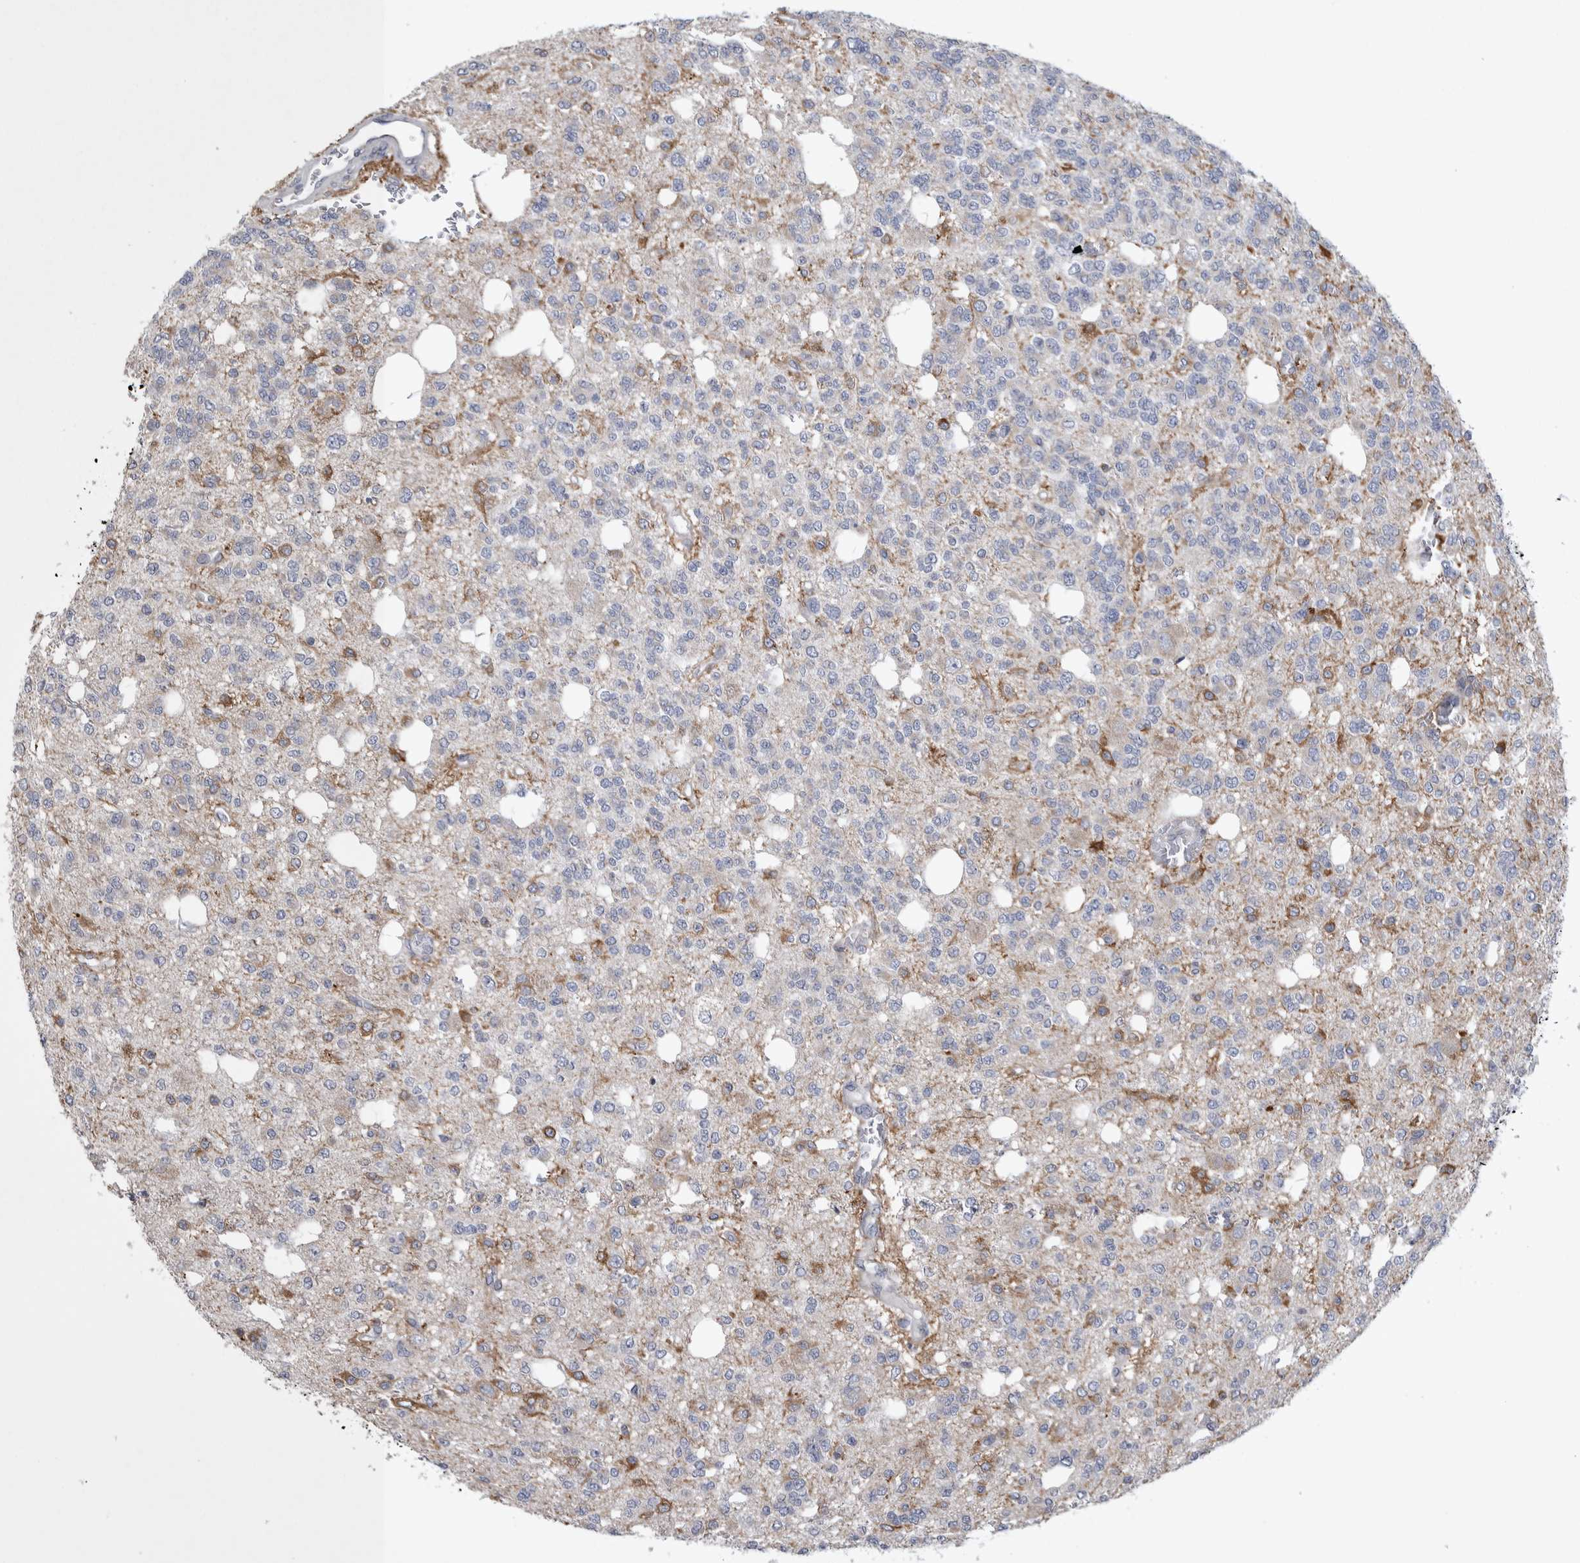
{"staining": {"intensity": "negative", "quantity": "none", "location": "none"}, "tissue": "glioma", "cell_type": "Tumor cells", "image_type": "cancer", "snomed": [{"axis": "morphology", "description": "Glioma, malignant, Low grade"}, {"axis": "topography", "description": "Brain"}], "caption": "Immunohistochemistry (IHC) photomicrograph of human malignant low-grade glioma stained for a protein (brown), which displays no positivity in tumor cells. (DAB immunohistochemistry, high magnification).", "gene": "IBTK", "patient": {"sex": "male", "age": 38}}